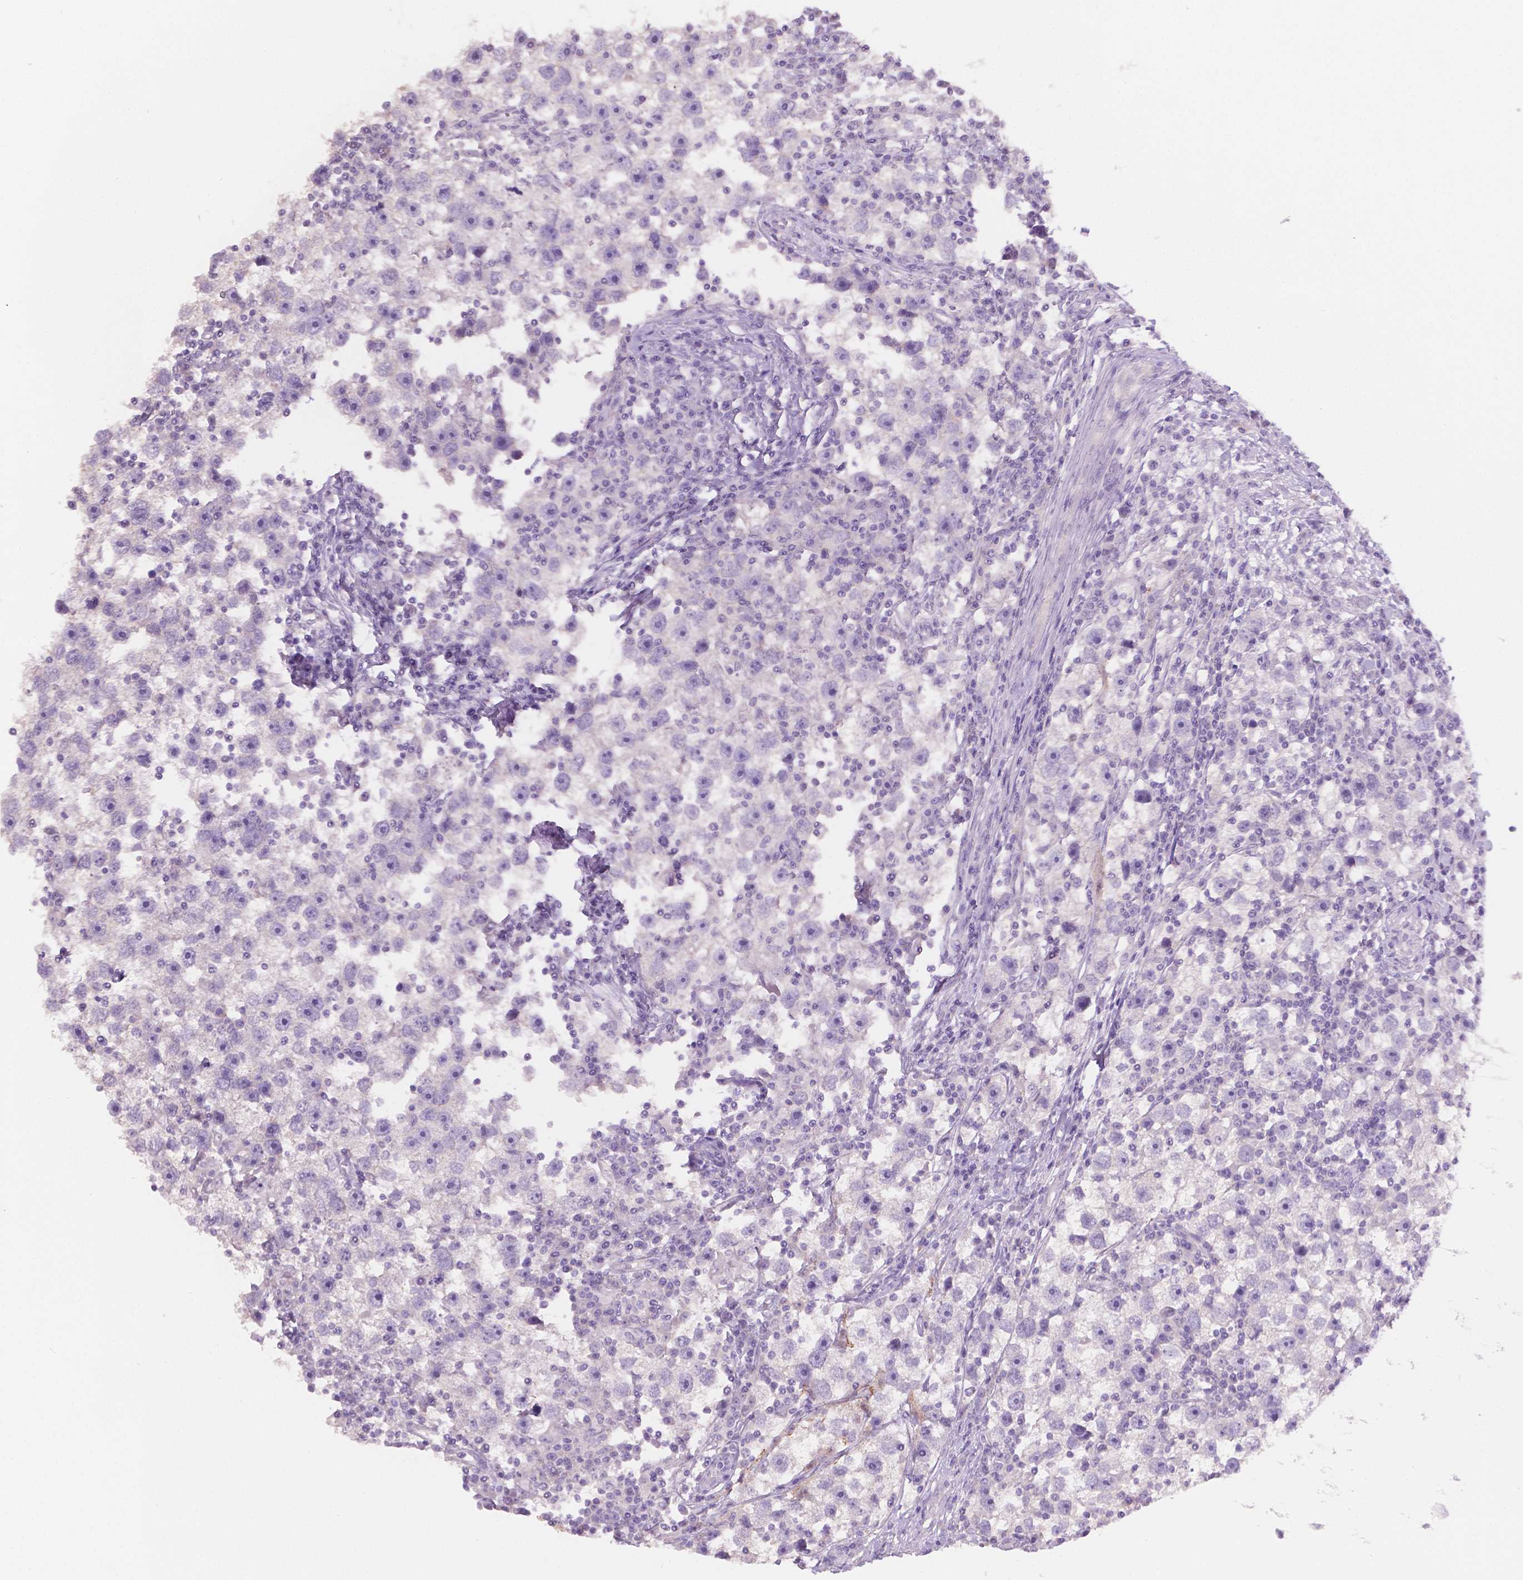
{"staining": {"intensity": "negative", "quantity": "none", "location": "none"}, "tissue": "testis cancer", "cell_type": "Tumor cells", "image_type": "cancer", "snomed": [{"axis": "morphology", "description": "Seminoma, NOS"}, {"axis": "topography", "description": "Testis"}], "caption": "The image exhibits no staining of tumor cells in testis seminoma.", "gene": "SBSN", "patient": {"sex": "male", "age": 30}}